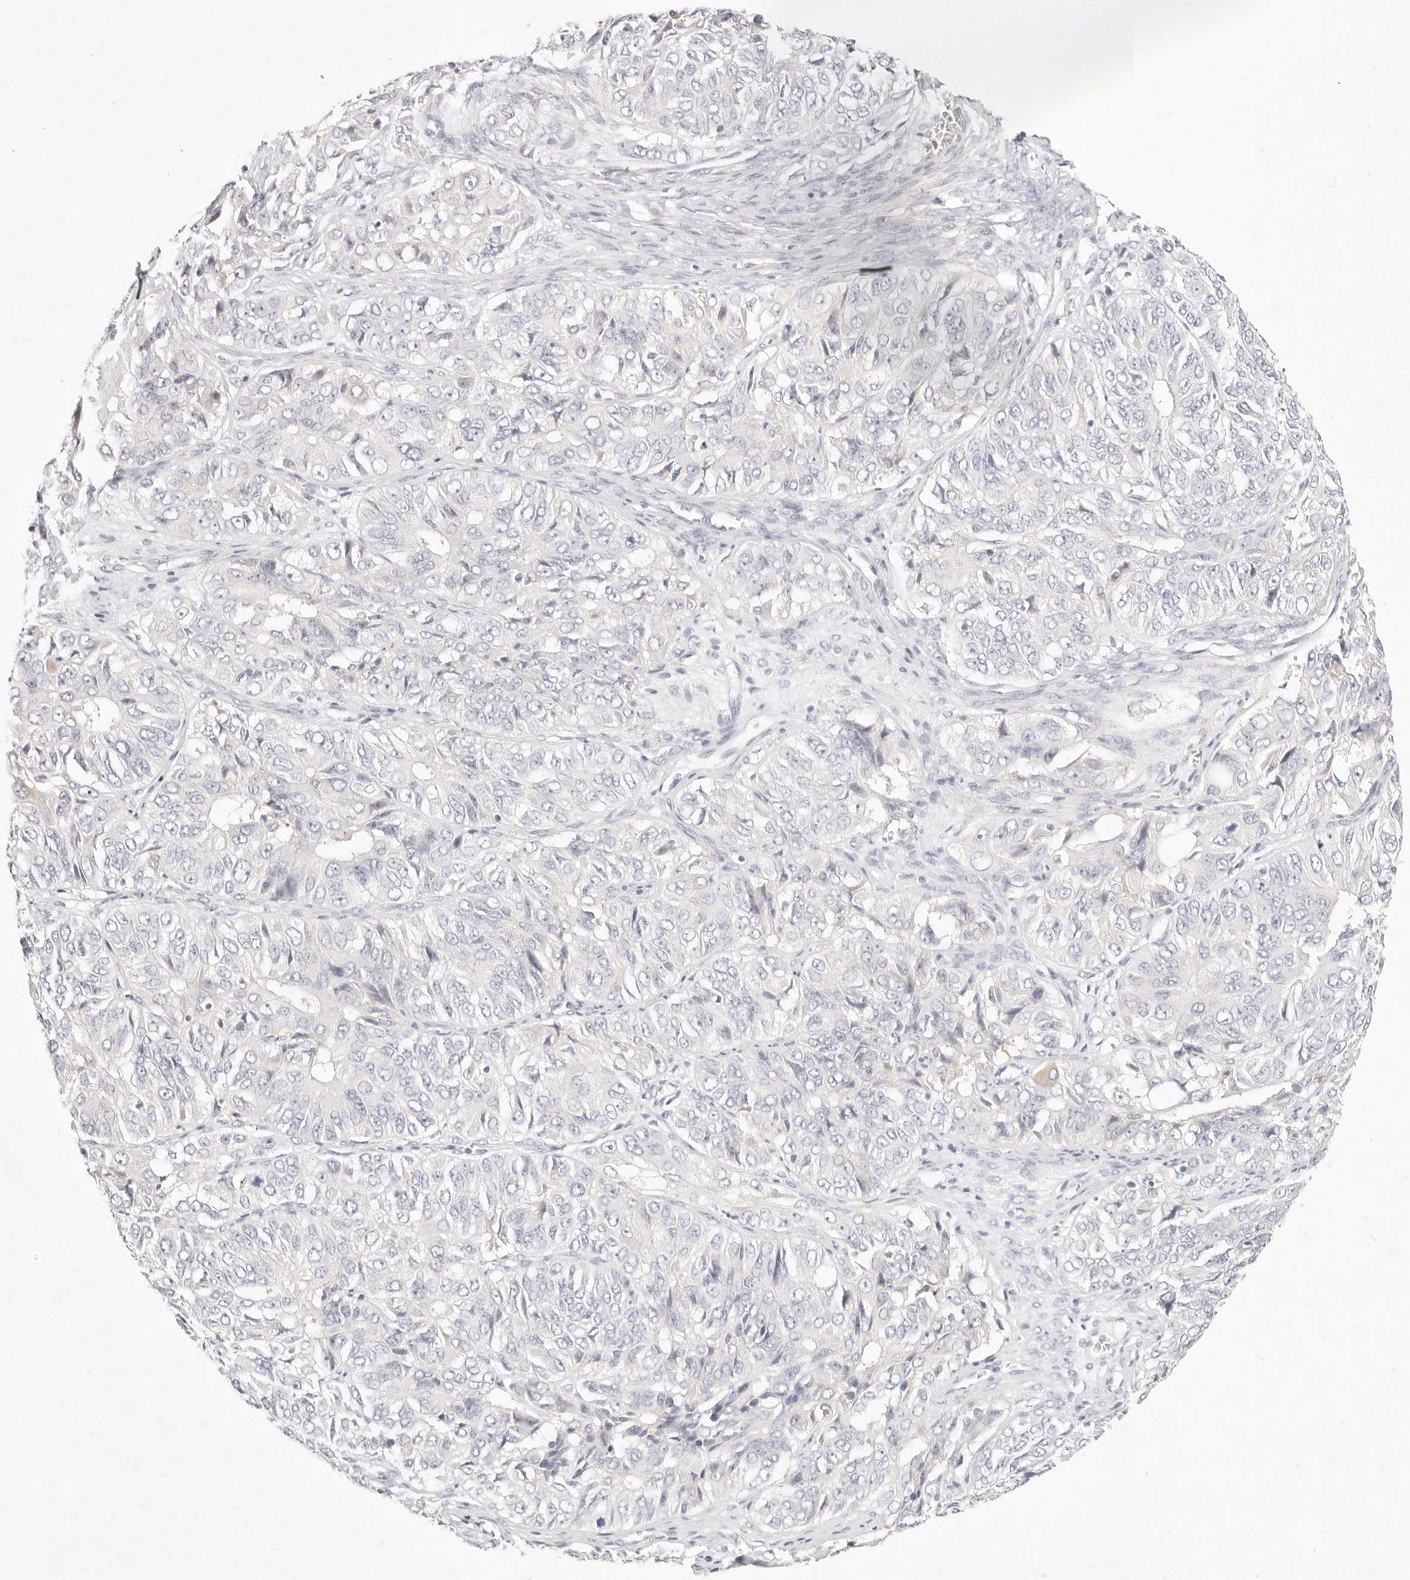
{"staining": {"intensity": "negative", "quantity": "none", "location": "none"}, "tissue": "ovarian cancer", "cell_type": "Tumor cells", "image_type": "cancer", "snomed": [{"axis": "morphology", "description": "Carcinoma, endometroid"}, {"axis": "topography", "description": "Ovary"}], "caption": "DAB immunohistochemical staining of human ovarian cancer (endometroid carcinoma) displays no significant staining in tumor cells.", "gene": "GPR84", "patient": {"sex": "female", "age": 51}}